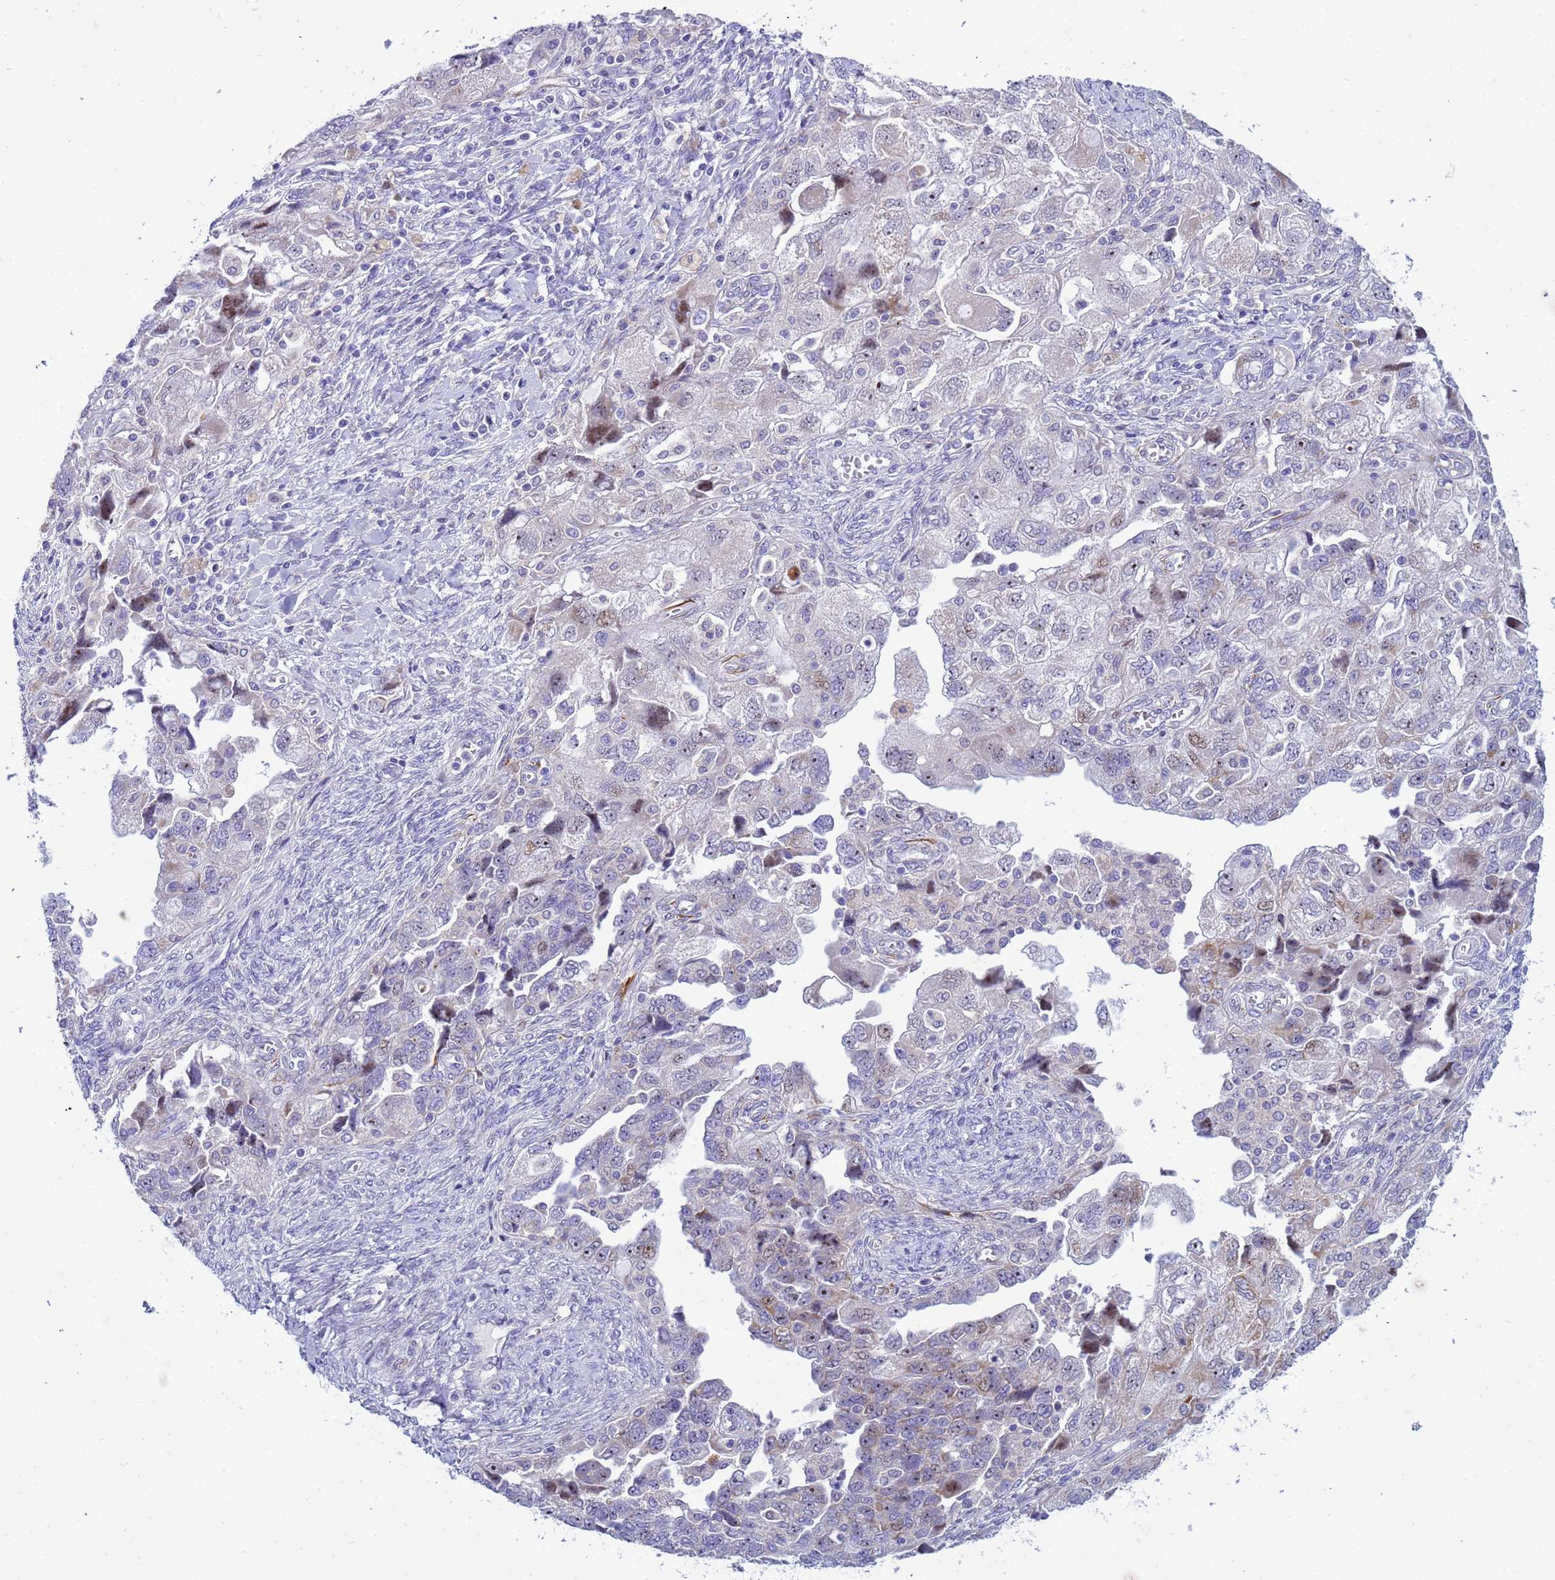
{"staining": {"intensity": "moderate", "quantity": "<25%", "location": "nuclear"}, "tissue": "ovarian cancer", "cell_type": "Tumor cells", "image_type": "cancer", "snomed": [{"axis": "morphology", "description": "Carcinoma, NOS"}, {"axis": "morphology", "description": "Cystadenocarcinoma, serous, NOS"}, {"axis": "topography", "description": "Ovary"}], "caption": "The photomicrograph exhibits a brown stain indicating the presence of a protein in the nuclear of tumor cells in ovarian cancer.", "gene": "LRATD1", "patient": {"sex": "female", "age": 69}}